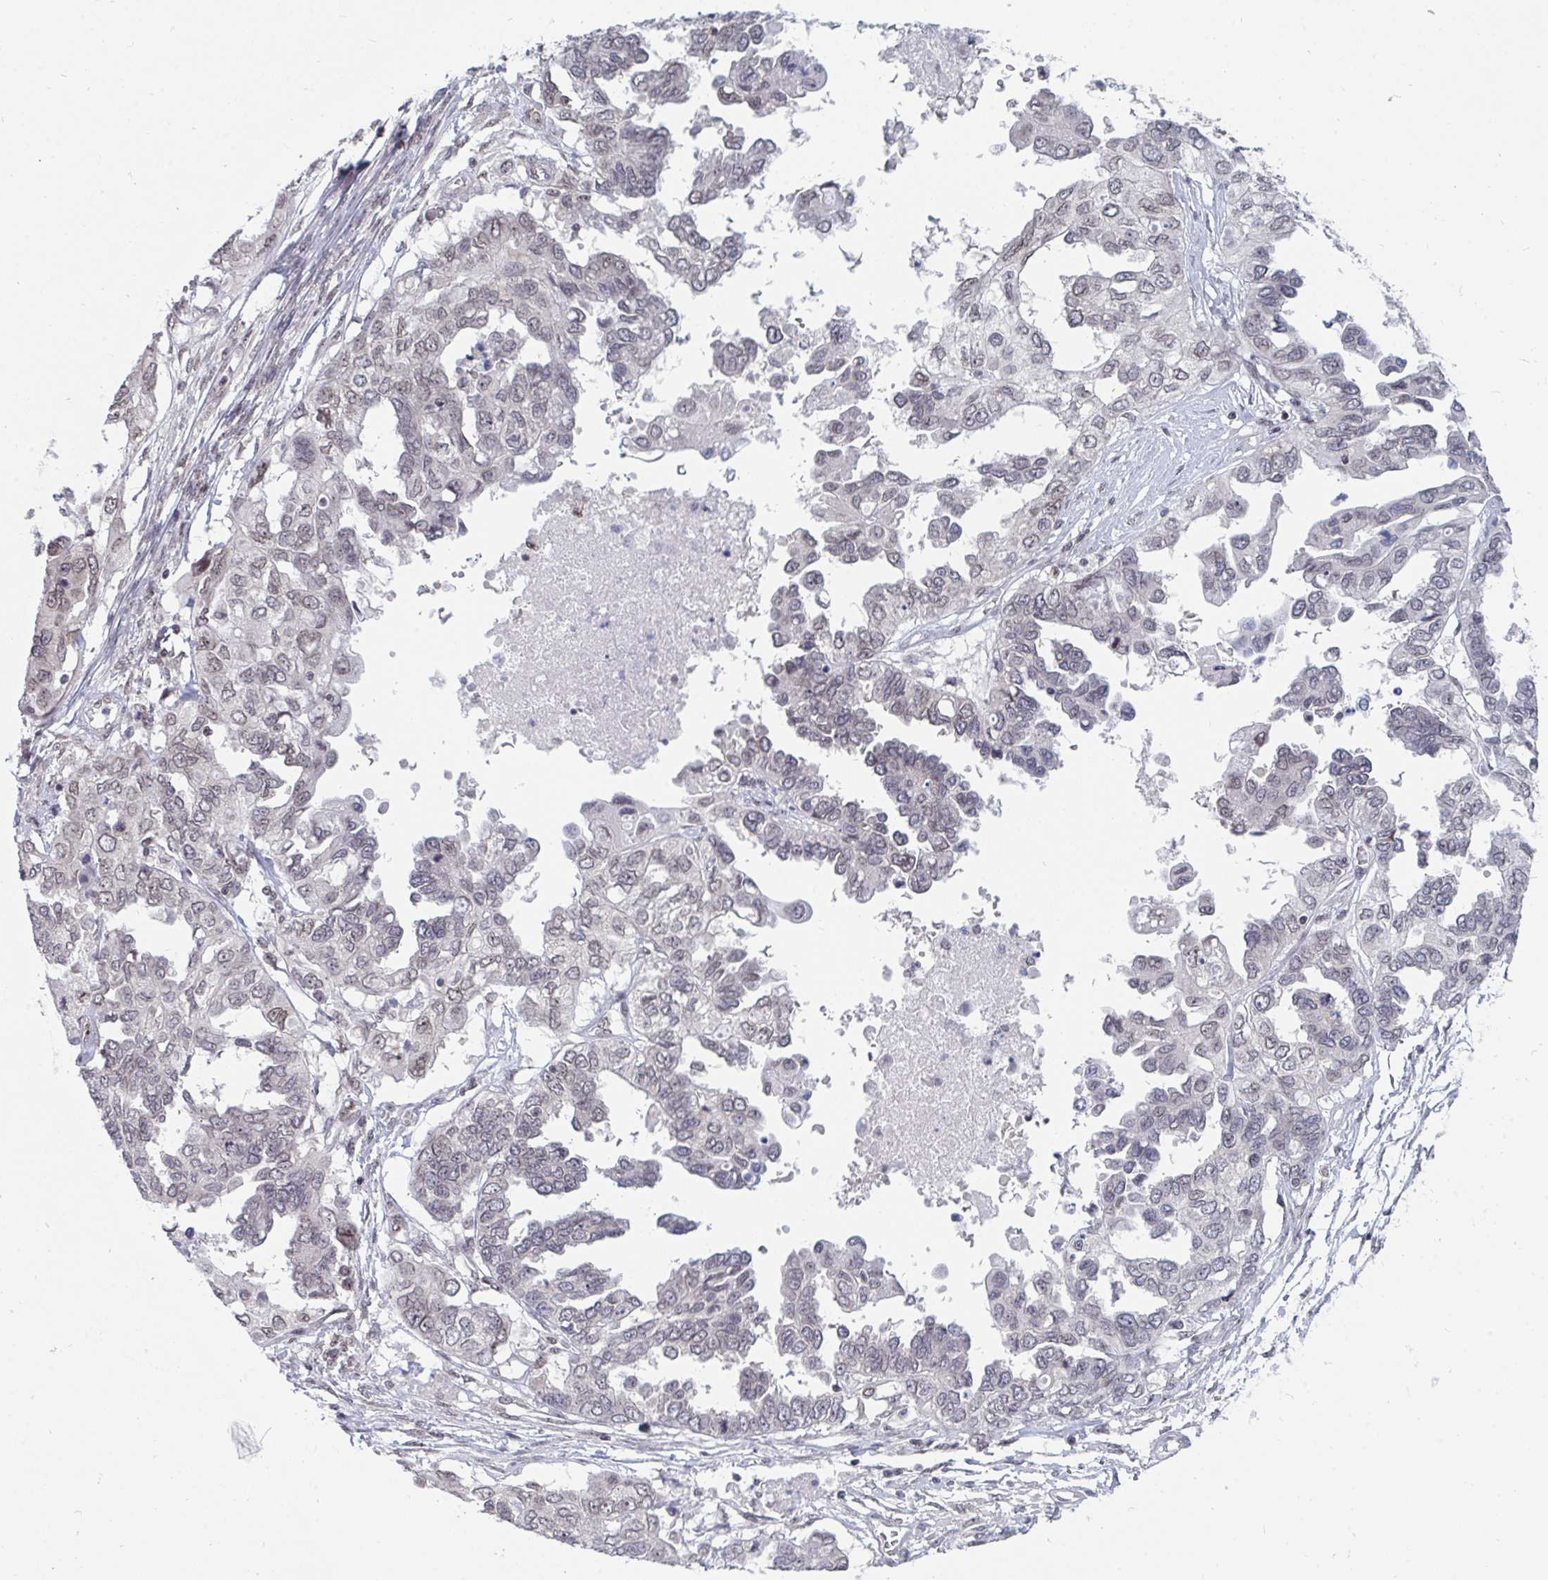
{"staining": {"intensity": "weak", "quantity": "<25%", "location": "nuclear"}, "tissue": "ovarian cancer", "cell_type": "Tumor cells", "image_type": "cancer", "snomed": [{"axis": "morphology", "description": "Cystadenocarcinoma, serous, NOS"}, {"axis": "topography", "description": "Ovary"}], "caption": "Immunohistochemistry (IHC) of serous cystadenocarcinoma (ovarian) shows no positivity in tumor cells.", "gene": "TRIP12", "patient": {"sex": "female", "age": 53}}